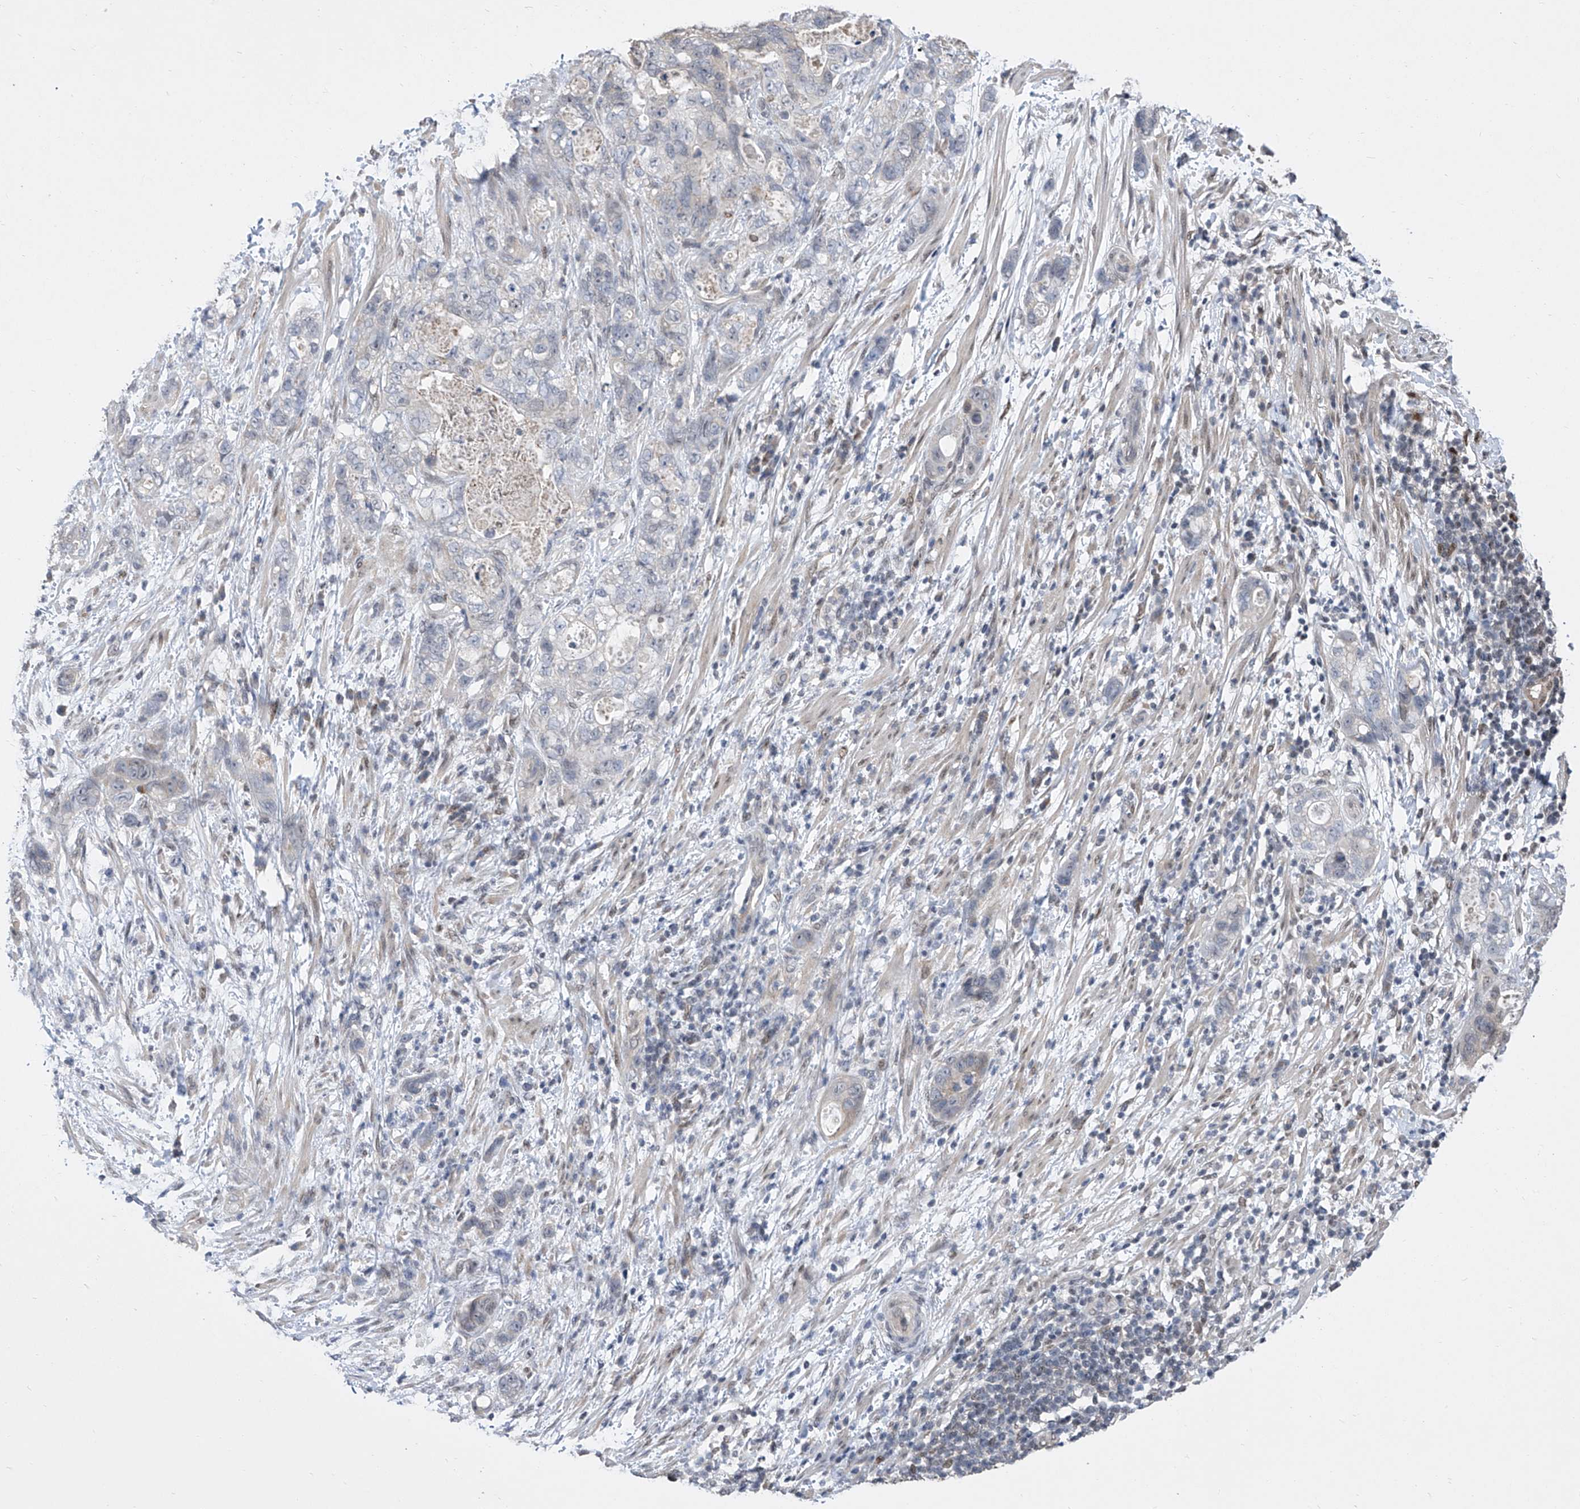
{"staining": {"intensity": "negative", "quantity": "none", "location": "none"}, "tissue": "stomach cancer", "cell_type": "Tumor cells", "image_type": "cancer", "snomed": [{"axis": "morphology", "description": "Normal tissue, NOS"}, {"axis": "morphology", "description": "Adenocarcinoma, NOS"}, {"axis": "topography", "description": "Stomach"}], "caption": "Immunohistochemical staining of human adenocarcinoma (stomach) exhibits no significant staining in tumor cells.", "gene": "CETN2", "patient": {"sex": "female", "age": 89}}